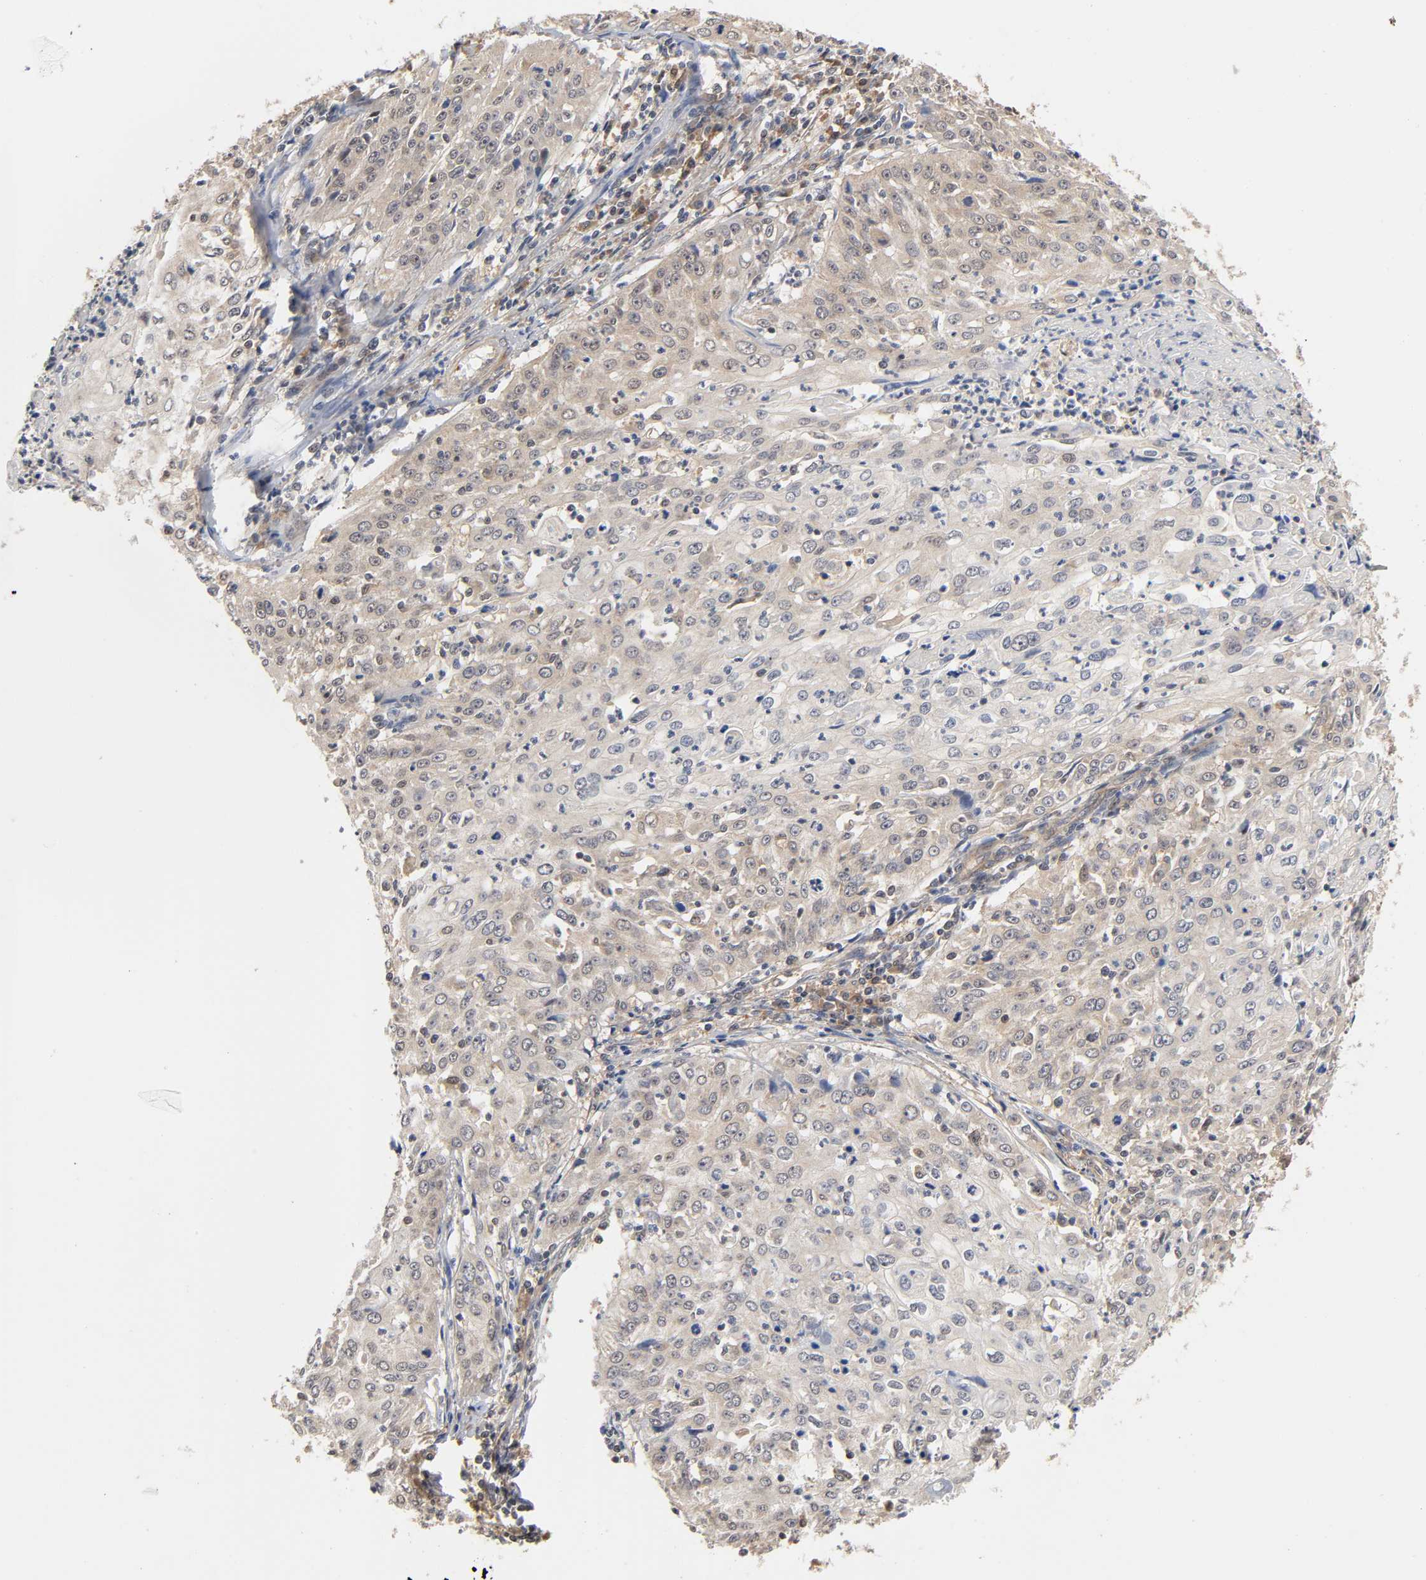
{"staining": {"intensity": "weak", "quantity": "<25%", "location": "cytoplasmic/membranous"}, "tissue": "cervical cancer", "cell_type": "Tumor cells", "image_type": "cancer", "snomed": [{"axis": "morphology", "description": "Squamous cell carcinoma, NOS"}, {"axis": "topography", "description": "Cervix"}], "caption": "DAB immunohistochemical staining of human cervical cancer exhibits no significant positivity in tumor cells.", "gene": "PDE5A", "patient": {"sex": "female", "age": 39}}